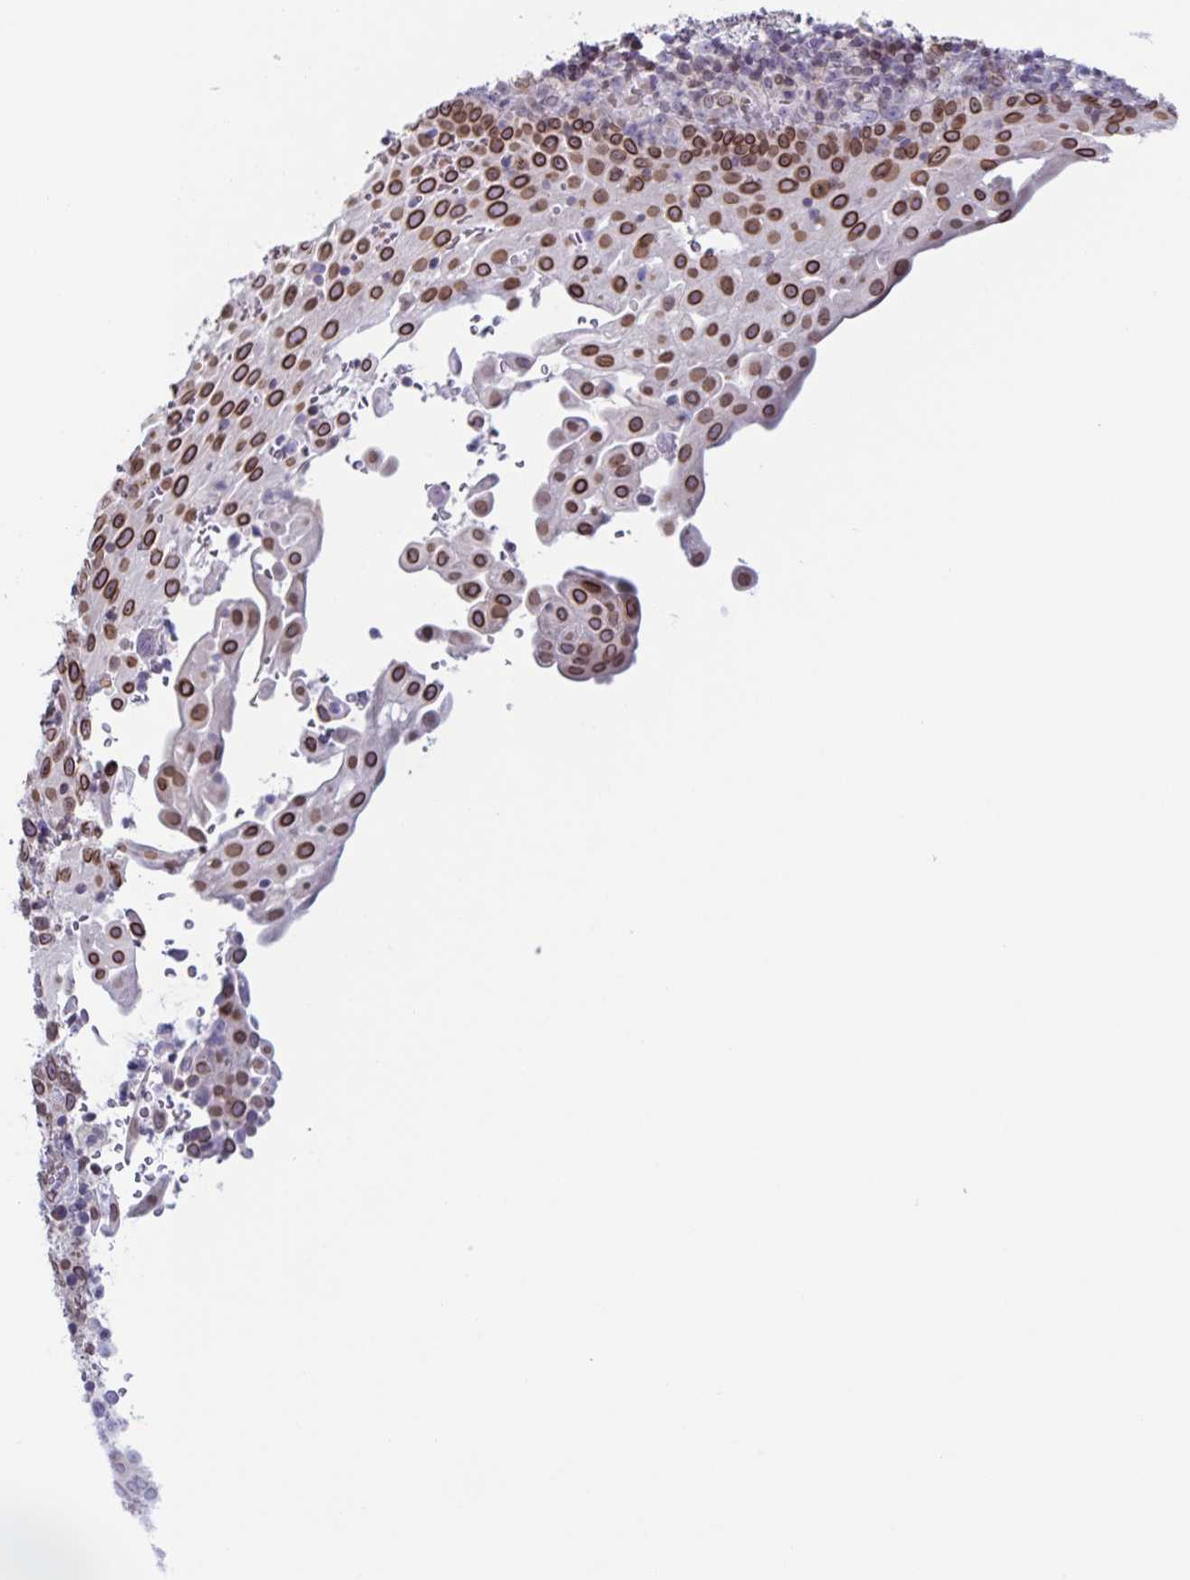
{"staining": {"intensity": "strong", "quantity": "25%-75%", "location": "cytoplasmic/membranous,nuclear"}, "tissue": "cervical cancer", "cell_type": "Tumor cells", "image_type": "cancer", "snomed": [{"axis": "morphology", "description": "Squamous cell carcinoma, NOS"}, {"axis": "topography", "description": "Cervix"}], "caption": "The photomicrograph shows staining of squamous cell carcinoma (cervical), revealing strong cytoplasmic/membranous and nuclear protein expression (brown color) within tumor cells. The staining is performed using DAB (3,3'-diaminobenzidine) brown chromogen to label protein expression. The nuclei are counter-stained blue using hematoxylin.", "gene": "SYNE2", "patient": {"sex": "female", "age": 61}}